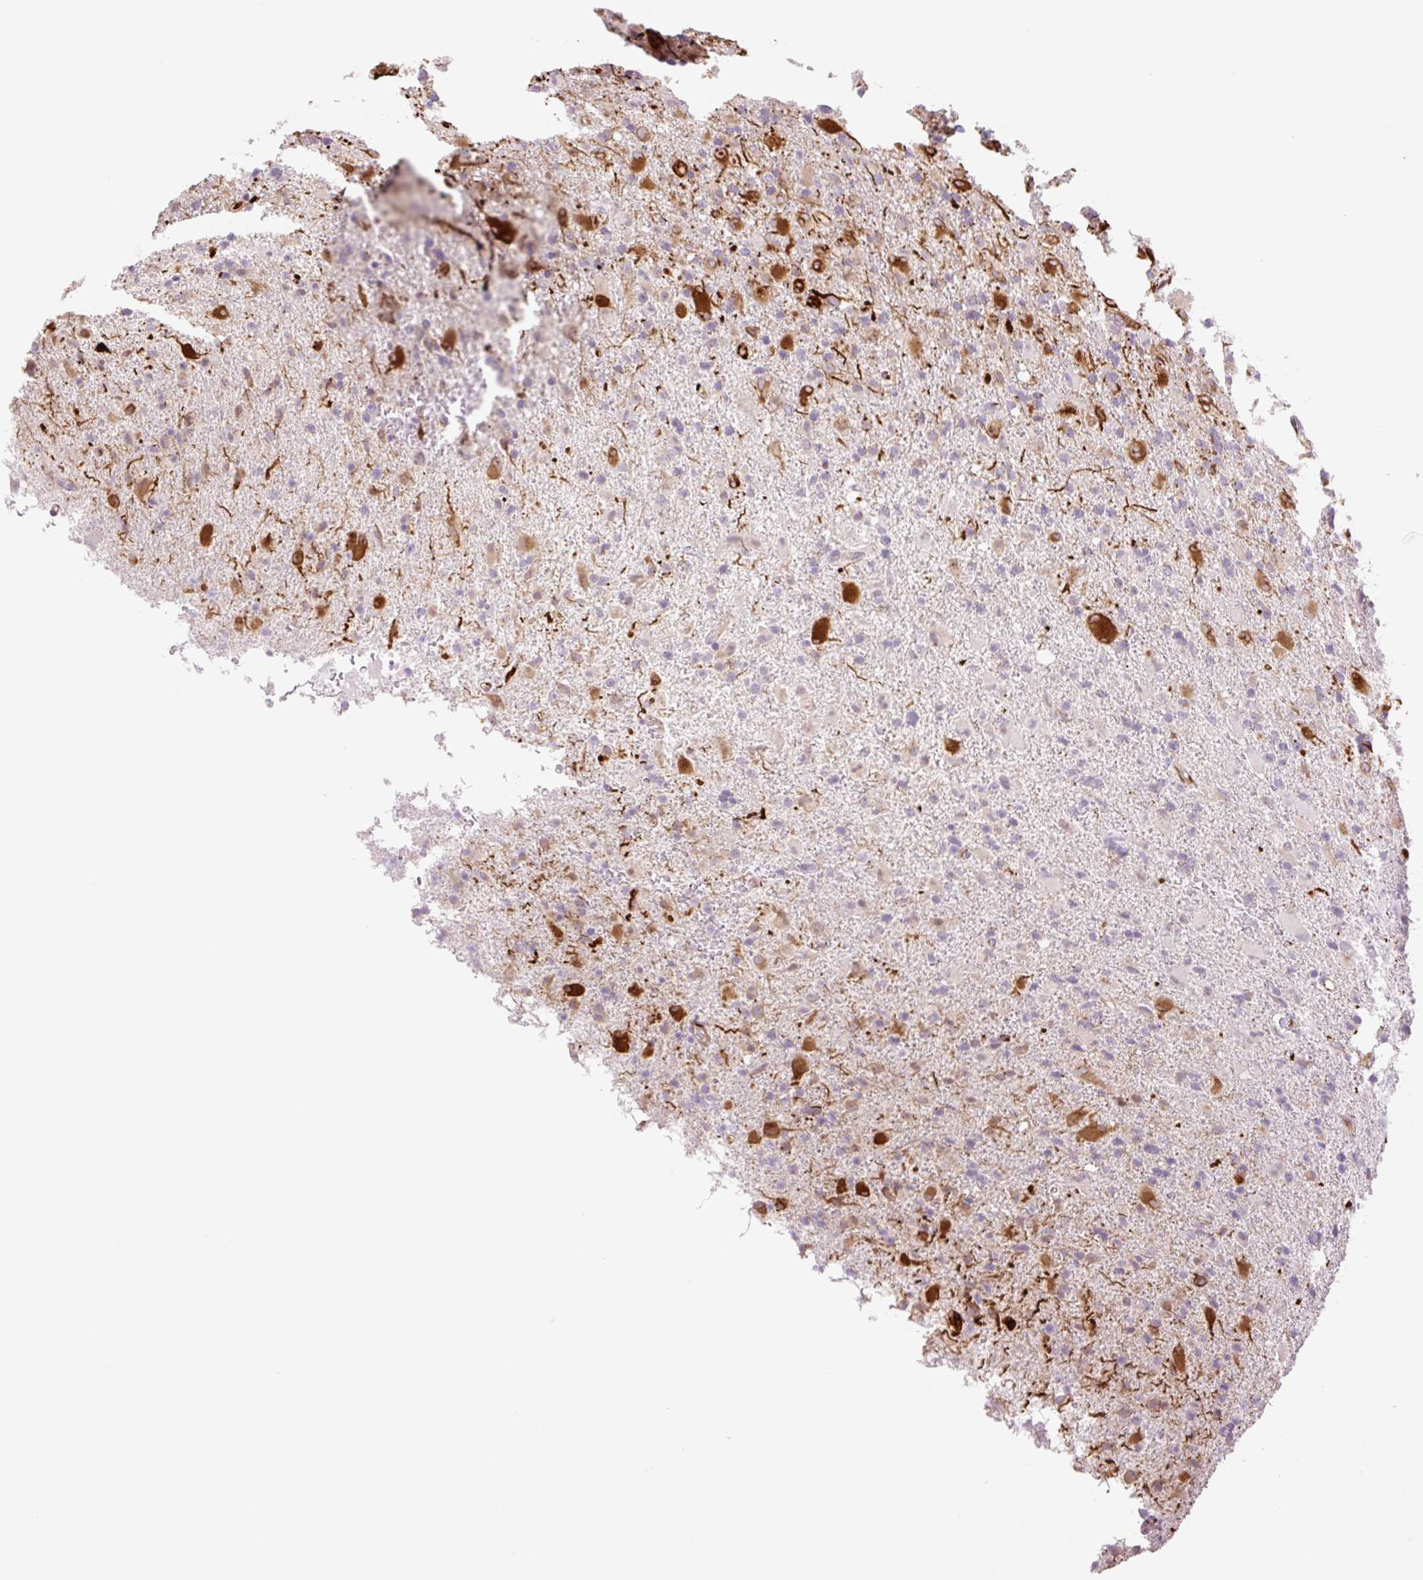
{"staining": {"intensity": "strong", "quantity": "<25%", "location": "cytoplasmic/membranous"}, "tissue": "glioma", "cell_type": "Tumor cells", "image_type": "cancer", "snomed": [{"axis": "morphology", "description": "Glioma, malignant, Low grade"}, {"axis": "topography", "description": "Brain"}], "caption": "The micrograph exhibits staining of low-grade glioma (malignant), revealing strong cytoplasmic/membranous protein staining (brown color) within tumor cells.", "gene": "ZFYVE21", "patient": {"sex": "male", "age": 65}}